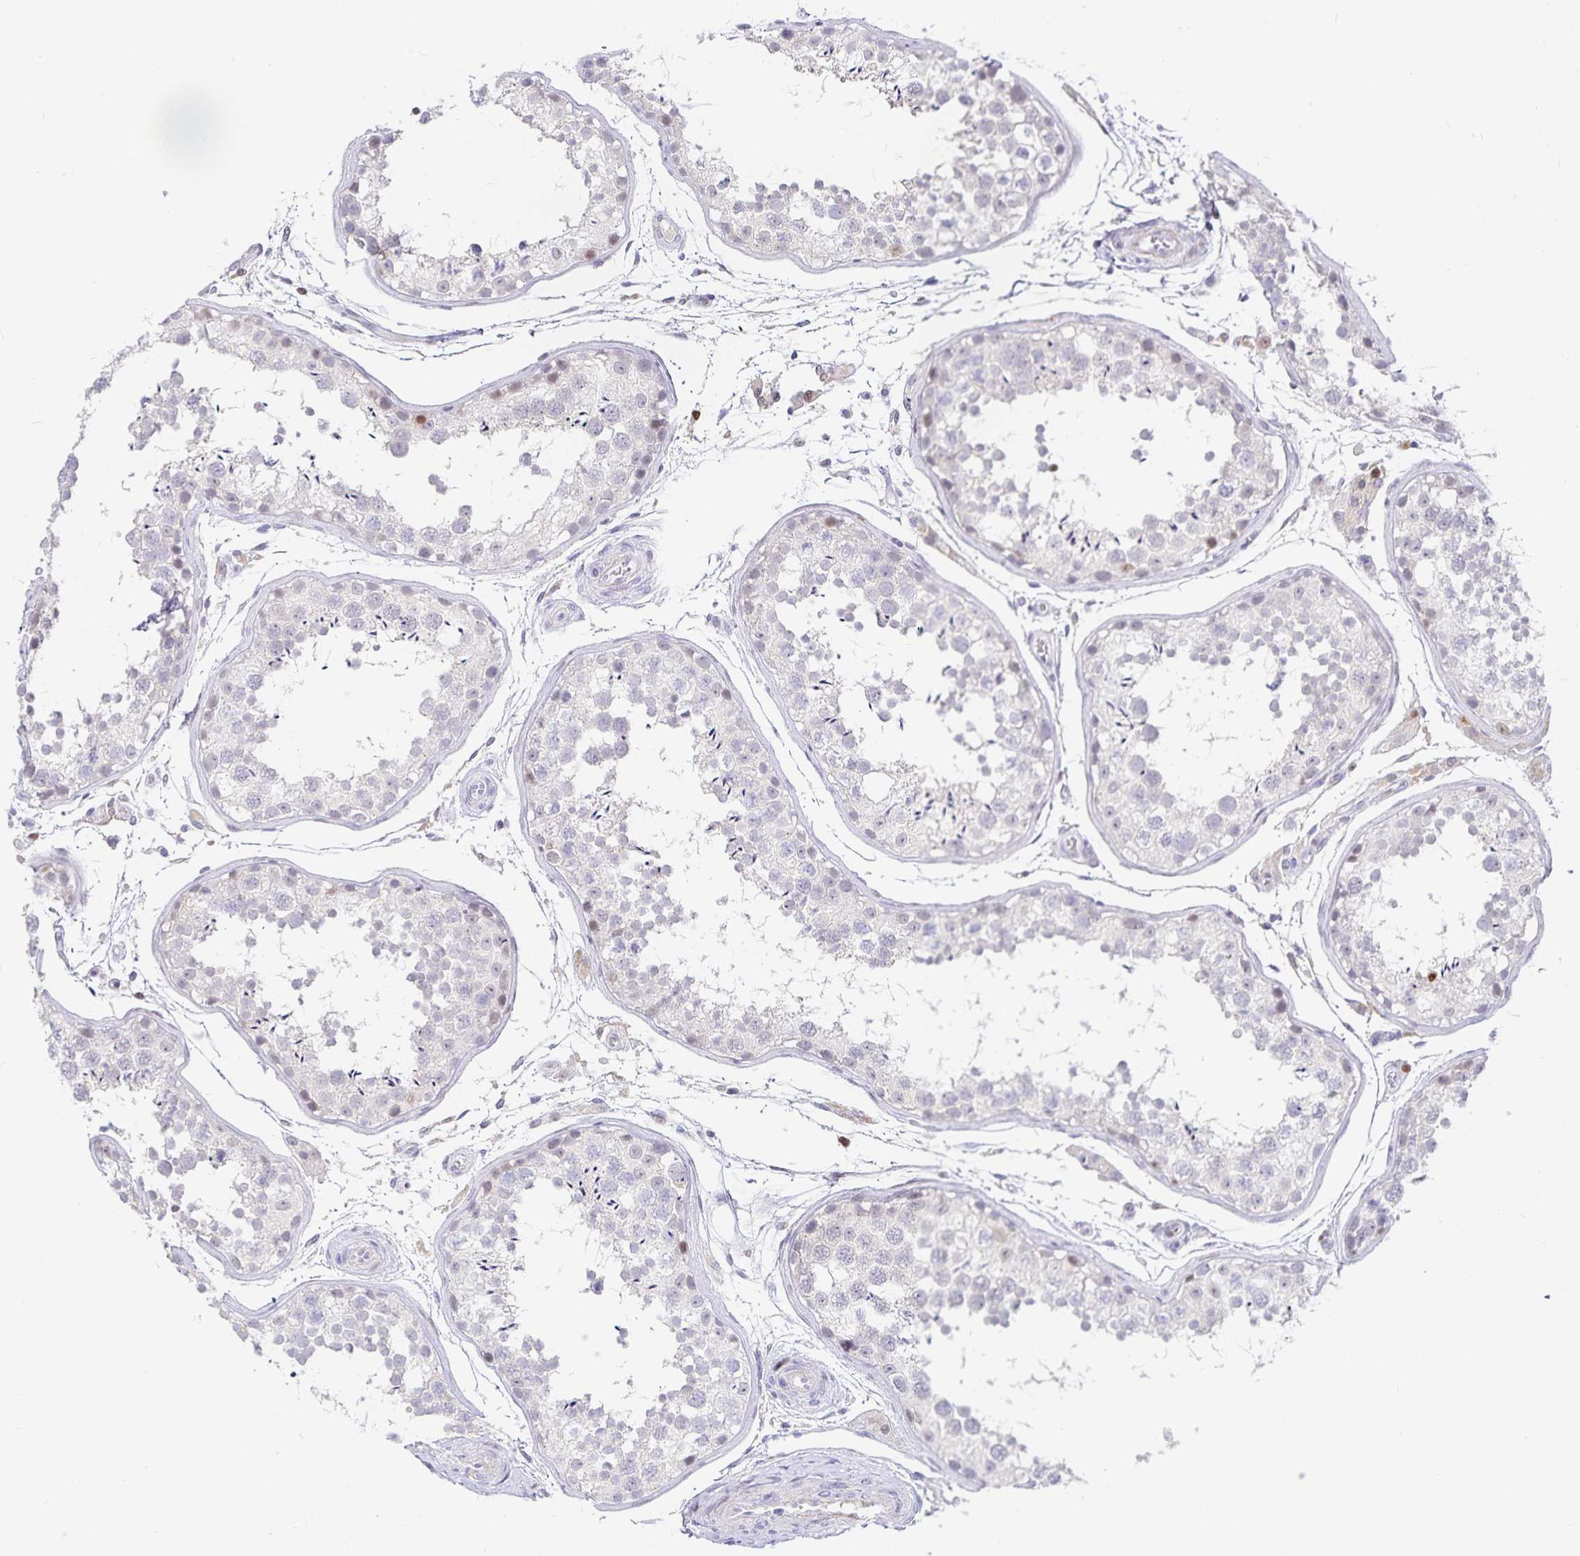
{"staining": {"intensity": "weak", "quantity": "<25%", "location": "nuclear"}, "tissue": "testis", "cell_type": "Cells in seminiferous ducts", "image_type": "normal", "snomed": [{"axis": "morphology", "description": "Normal tissue, NOS"}, {"axis": "topography", "description": "Testis"}], "caption": "A photomicrograph of testis stained for a protein displays no brown staining in cells in seminiferous ducts. (DAB (3,3'-diaminobenzidine) IHC with hematoxylin counter stain).", "gene": "KBTBD13", "patient": {"sex": "male", "age": 29}}